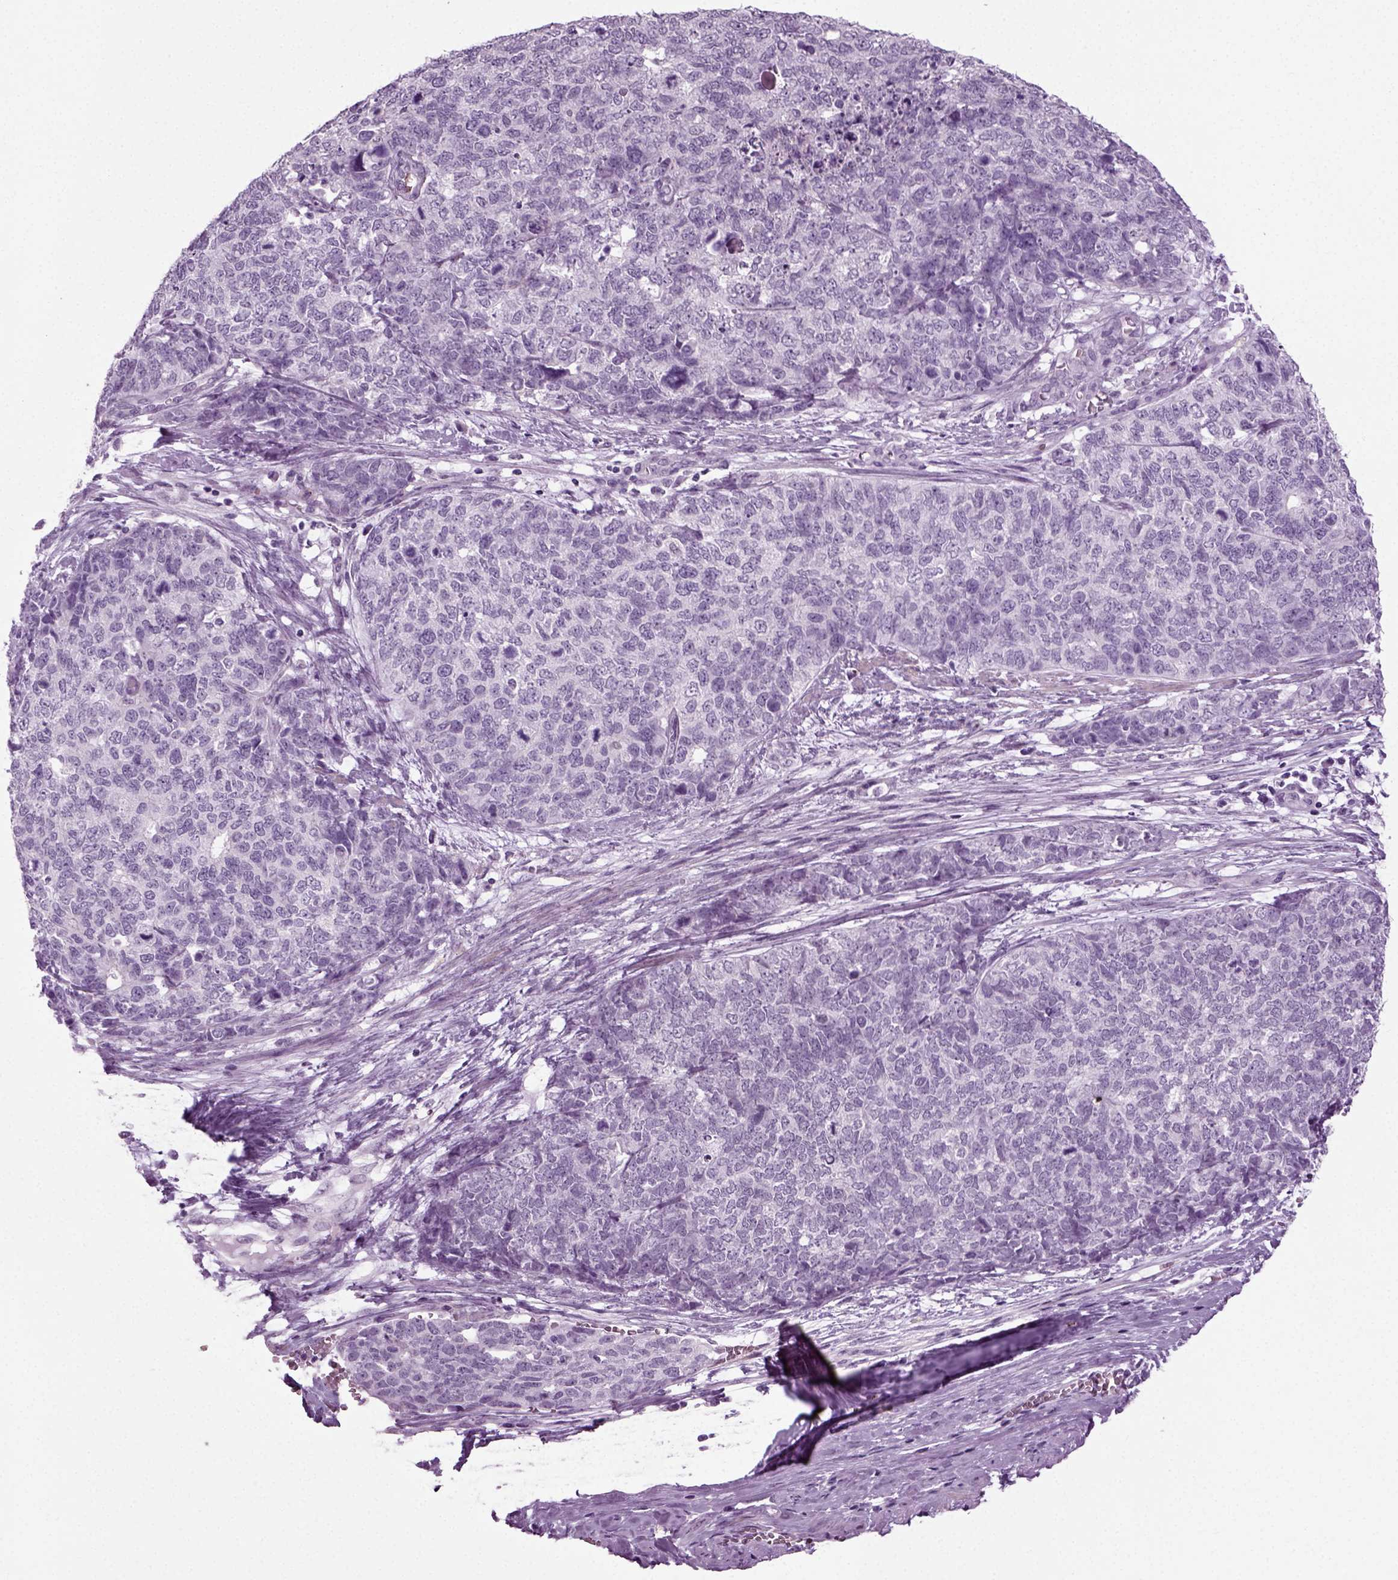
{"staining": {"intensity": "negative", "quantity": "none", "location": "none"}, "tissue": "cervical cancer", "cell_type": "Tumor cells", "image_type": "cancer", "snomed": [{"axis": "morphology", "description": "Squamous cell carcinoma, NOS"}, {"axis": "topography", "description": "Cervix"}], "caption": "A photomicrograph of cervical cancer stained for a protein exhibits no brown staining in tumor cells. The staining was performed using DAB to visualize the protein expression in brown, while the nuclei were stained in blue with hematoxylin (Magnification: 20x).", "gene": "ZC2HC1C", "patient": {"sex": "female", "age": 63}}